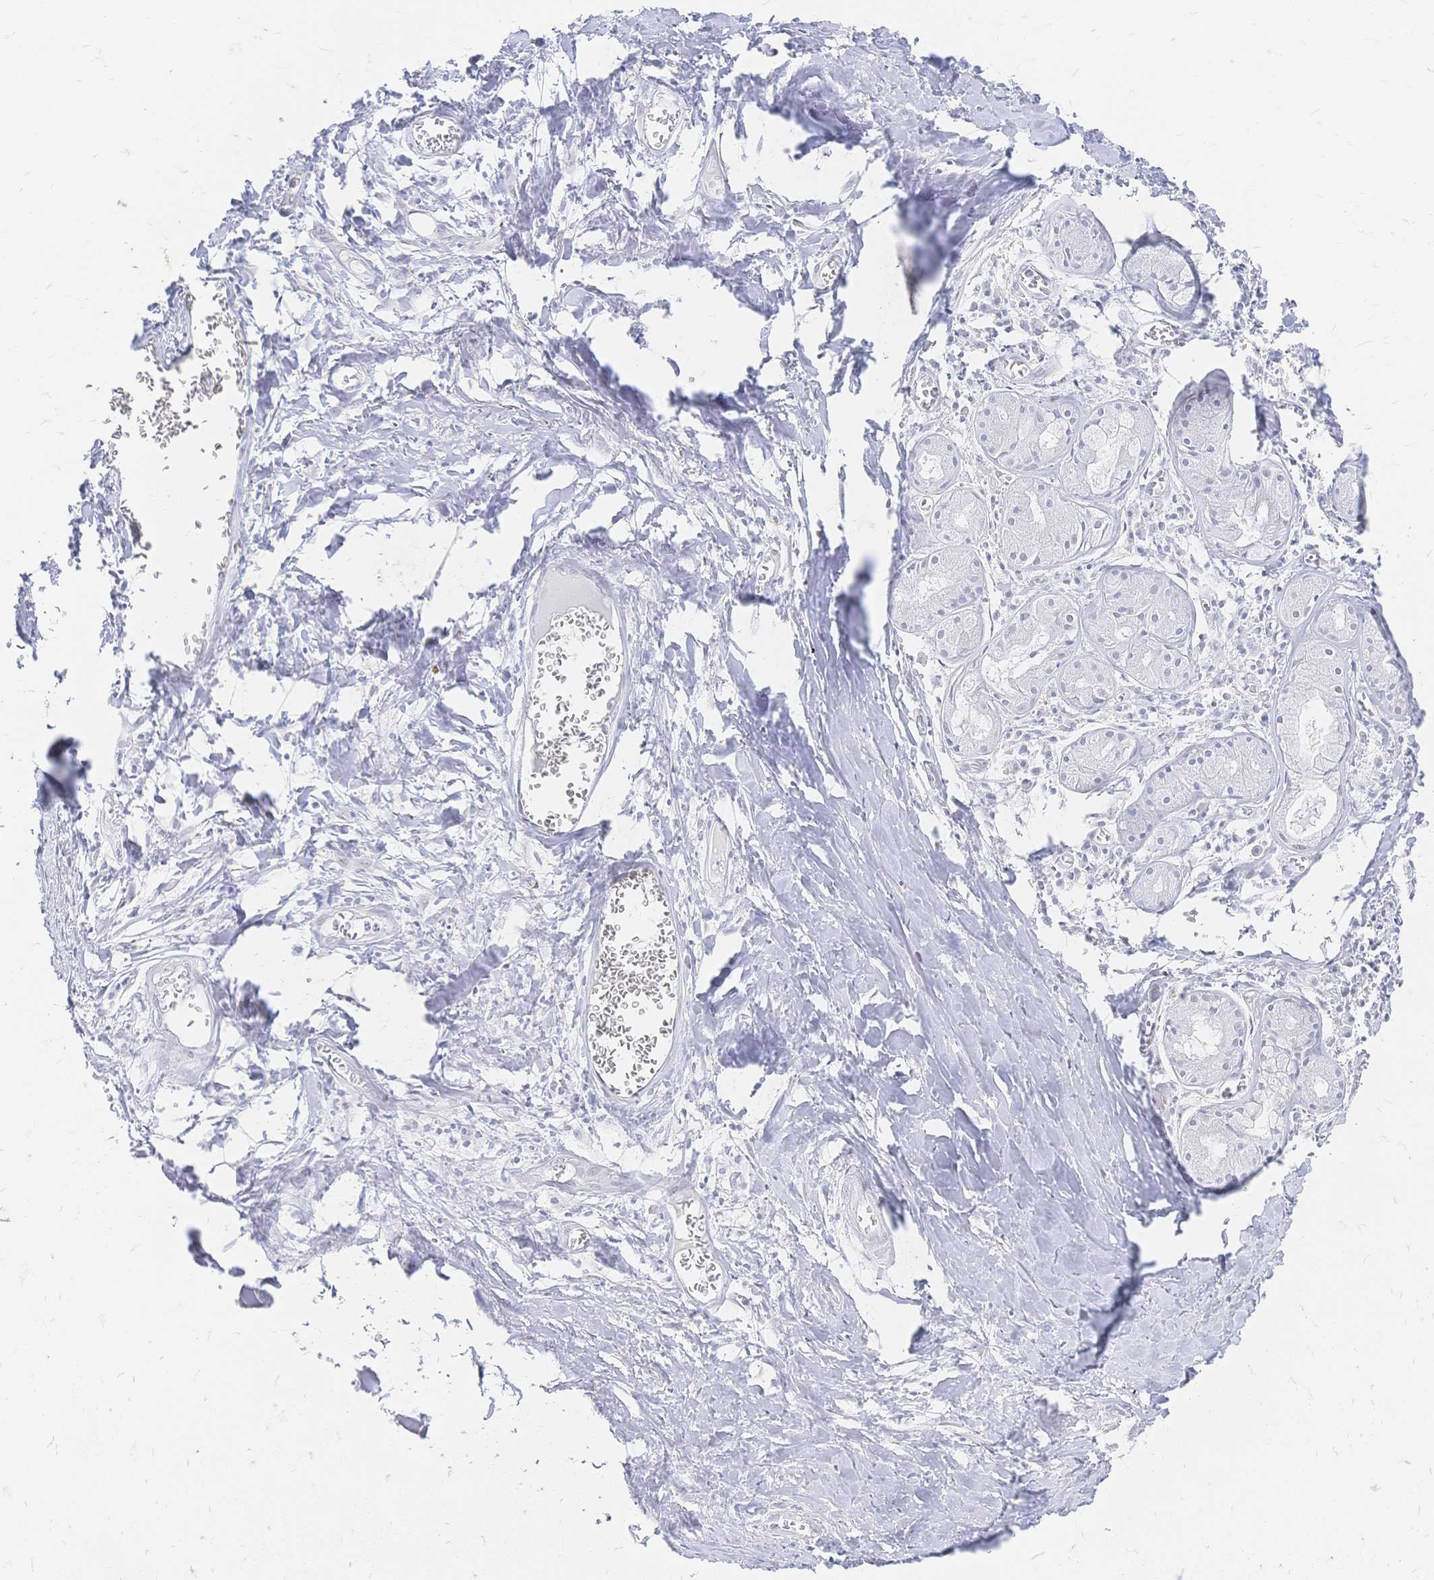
{"staining": {"intensity": "moderate", "quantity": "25%-75%", "location": "nuclear"}, "tissue": "adipose tissue", "cell_type": "Adipocytes", "image_type": "normal", "snomed": [{"axis": "morphology", "description": "Normal tissue, NOS"}, {"axis": "topography", "description": "Cartilage tissue"}], "caption": "The micrograph reveals staining of benign adipose tissue, revealing moderate nuclear protein positivity (brown color) within adipocytes.", "gene": "NELFA", "patient": {"sex": "male", "age": 57}}